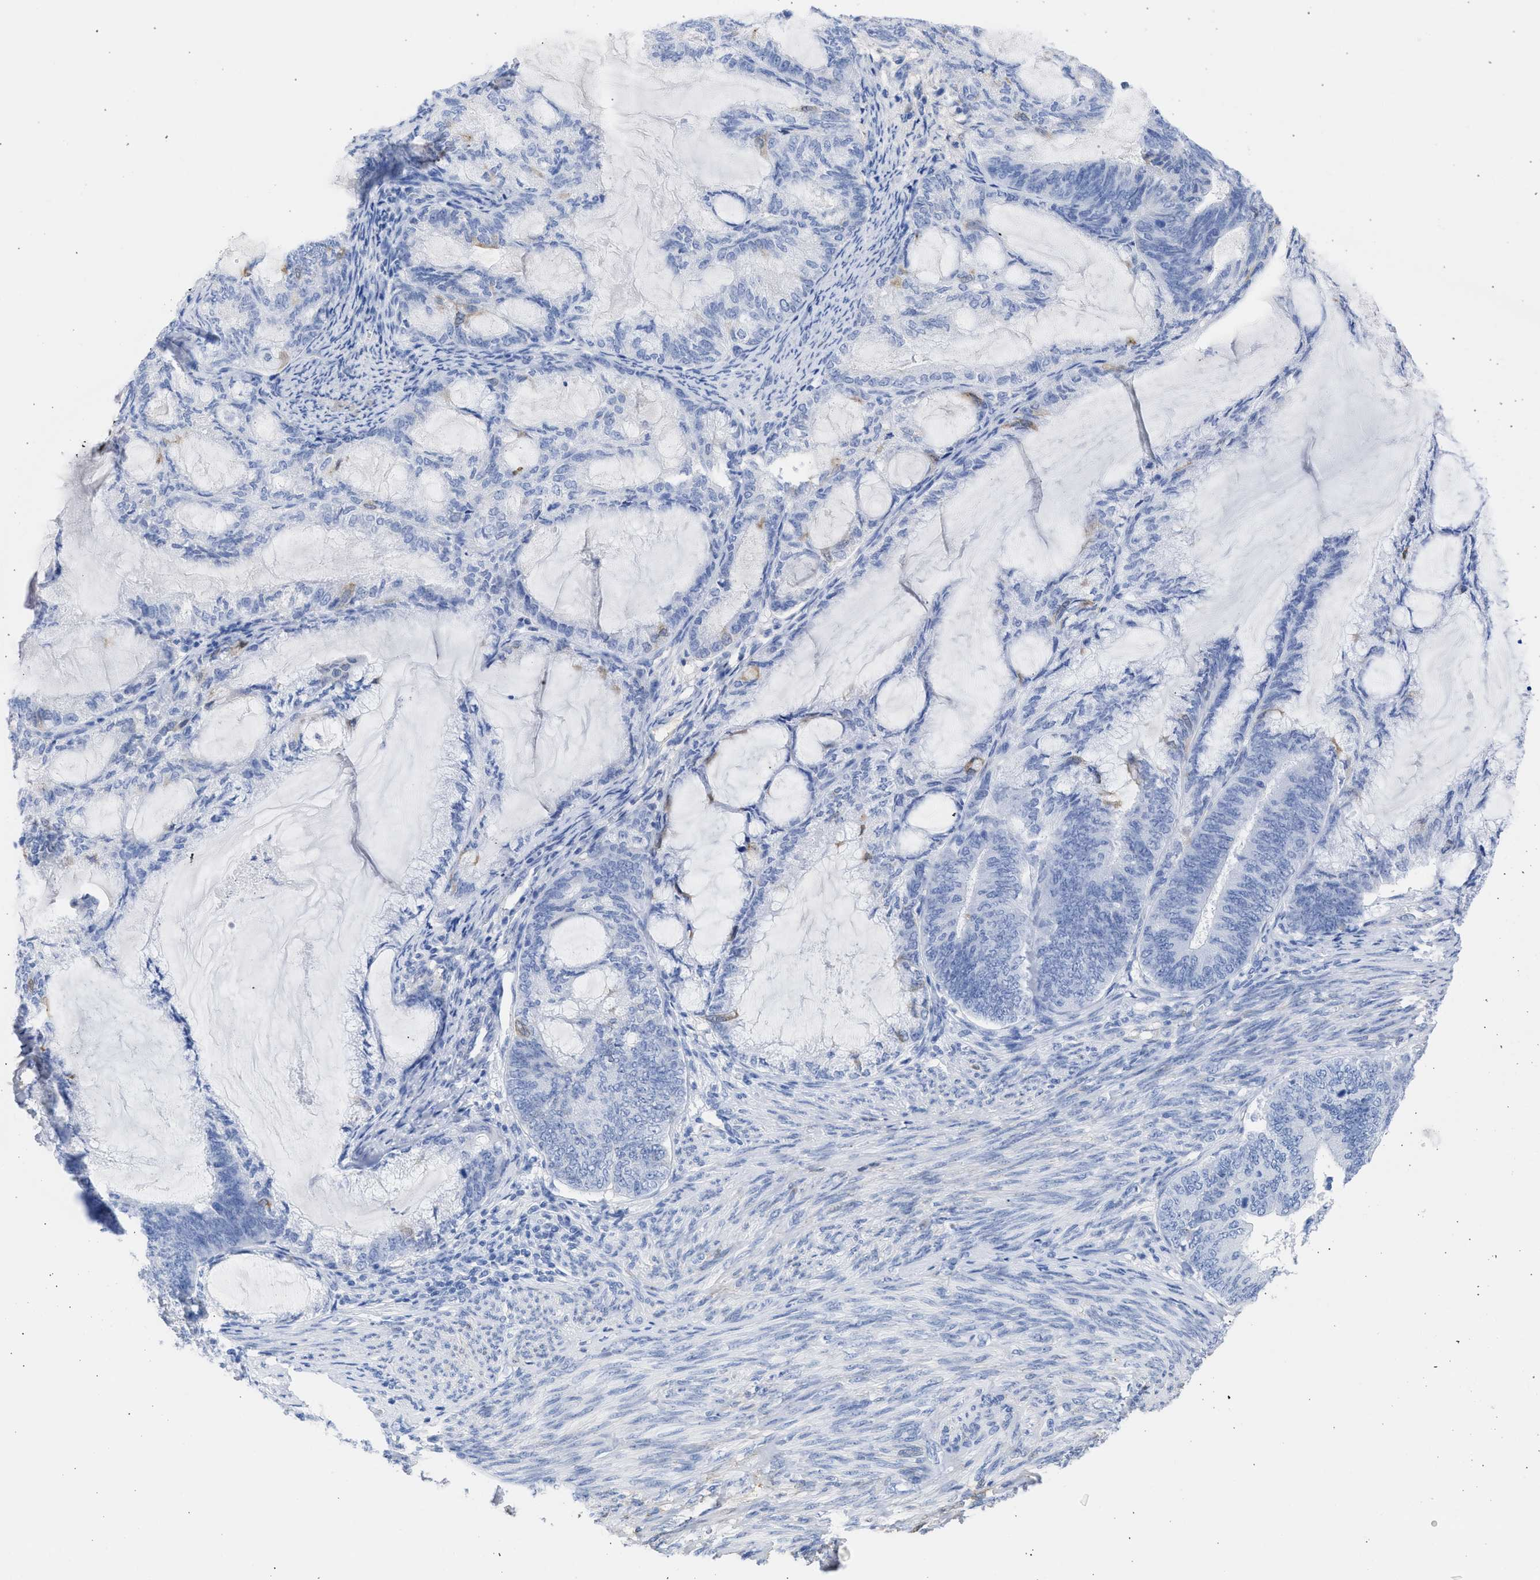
{"staining": {"intensity": "weak", "quantity": "<25%", "location": "cytoplasmic/membranous"}, "tissue": "endometrial cancer", "cell_type": "Tumor cells", "image_type": "cancer", "snomed": [{"axis": "morphology", "description": "Adenocarcinoma, NOS"}, {"axis": "topography", "description": "Endometrium"}], "caption": "Immunohistochemistry (IHC) of adenocarcinoma (endometrial) shows no expression in tumor cells. Nuclei are stained in blue.", "gene": "RSPH1", "patient": {"sex": "female", "age": 86}}